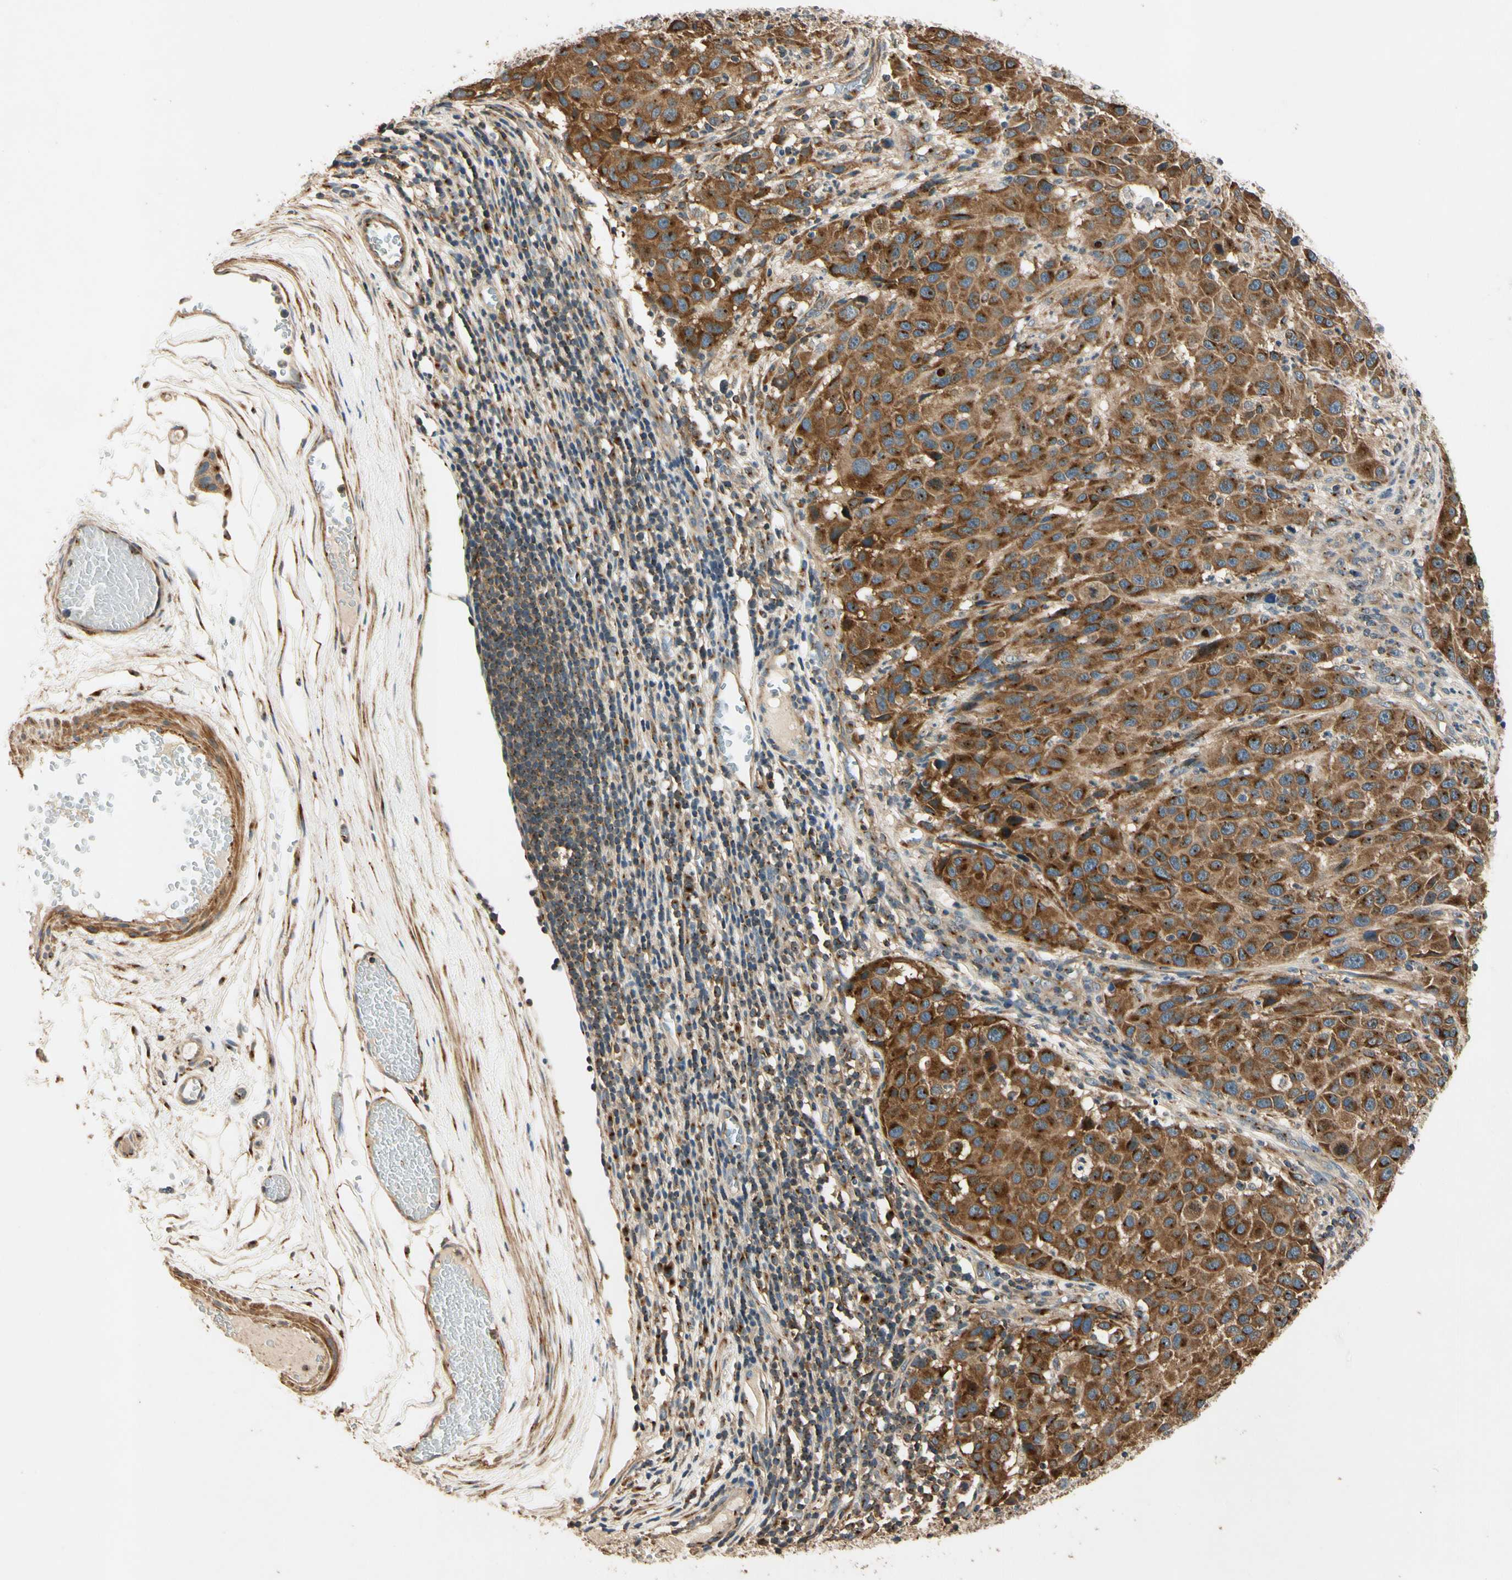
{"staining": {"intensity": "strong", "quantity": ">75%", "location": "cytoplasmic/membranous"}, "tissue": "melanoma", "cell_type": "Tumor cells", "image_type": "cancer", "snomed": [{"axis": "morphology", "description": "Malignant melanoma, Metastatic site"}, {"axis": "topography", "description": "Lymph node"}], "caption": "Immunohistochemical staining of human melanoma displays high levels of strong cytoplasmic/membranous expression in approximately >75% of tumor cells.", "gene": "AKAP9", "patient": {"sex": "male", "age": 61}}